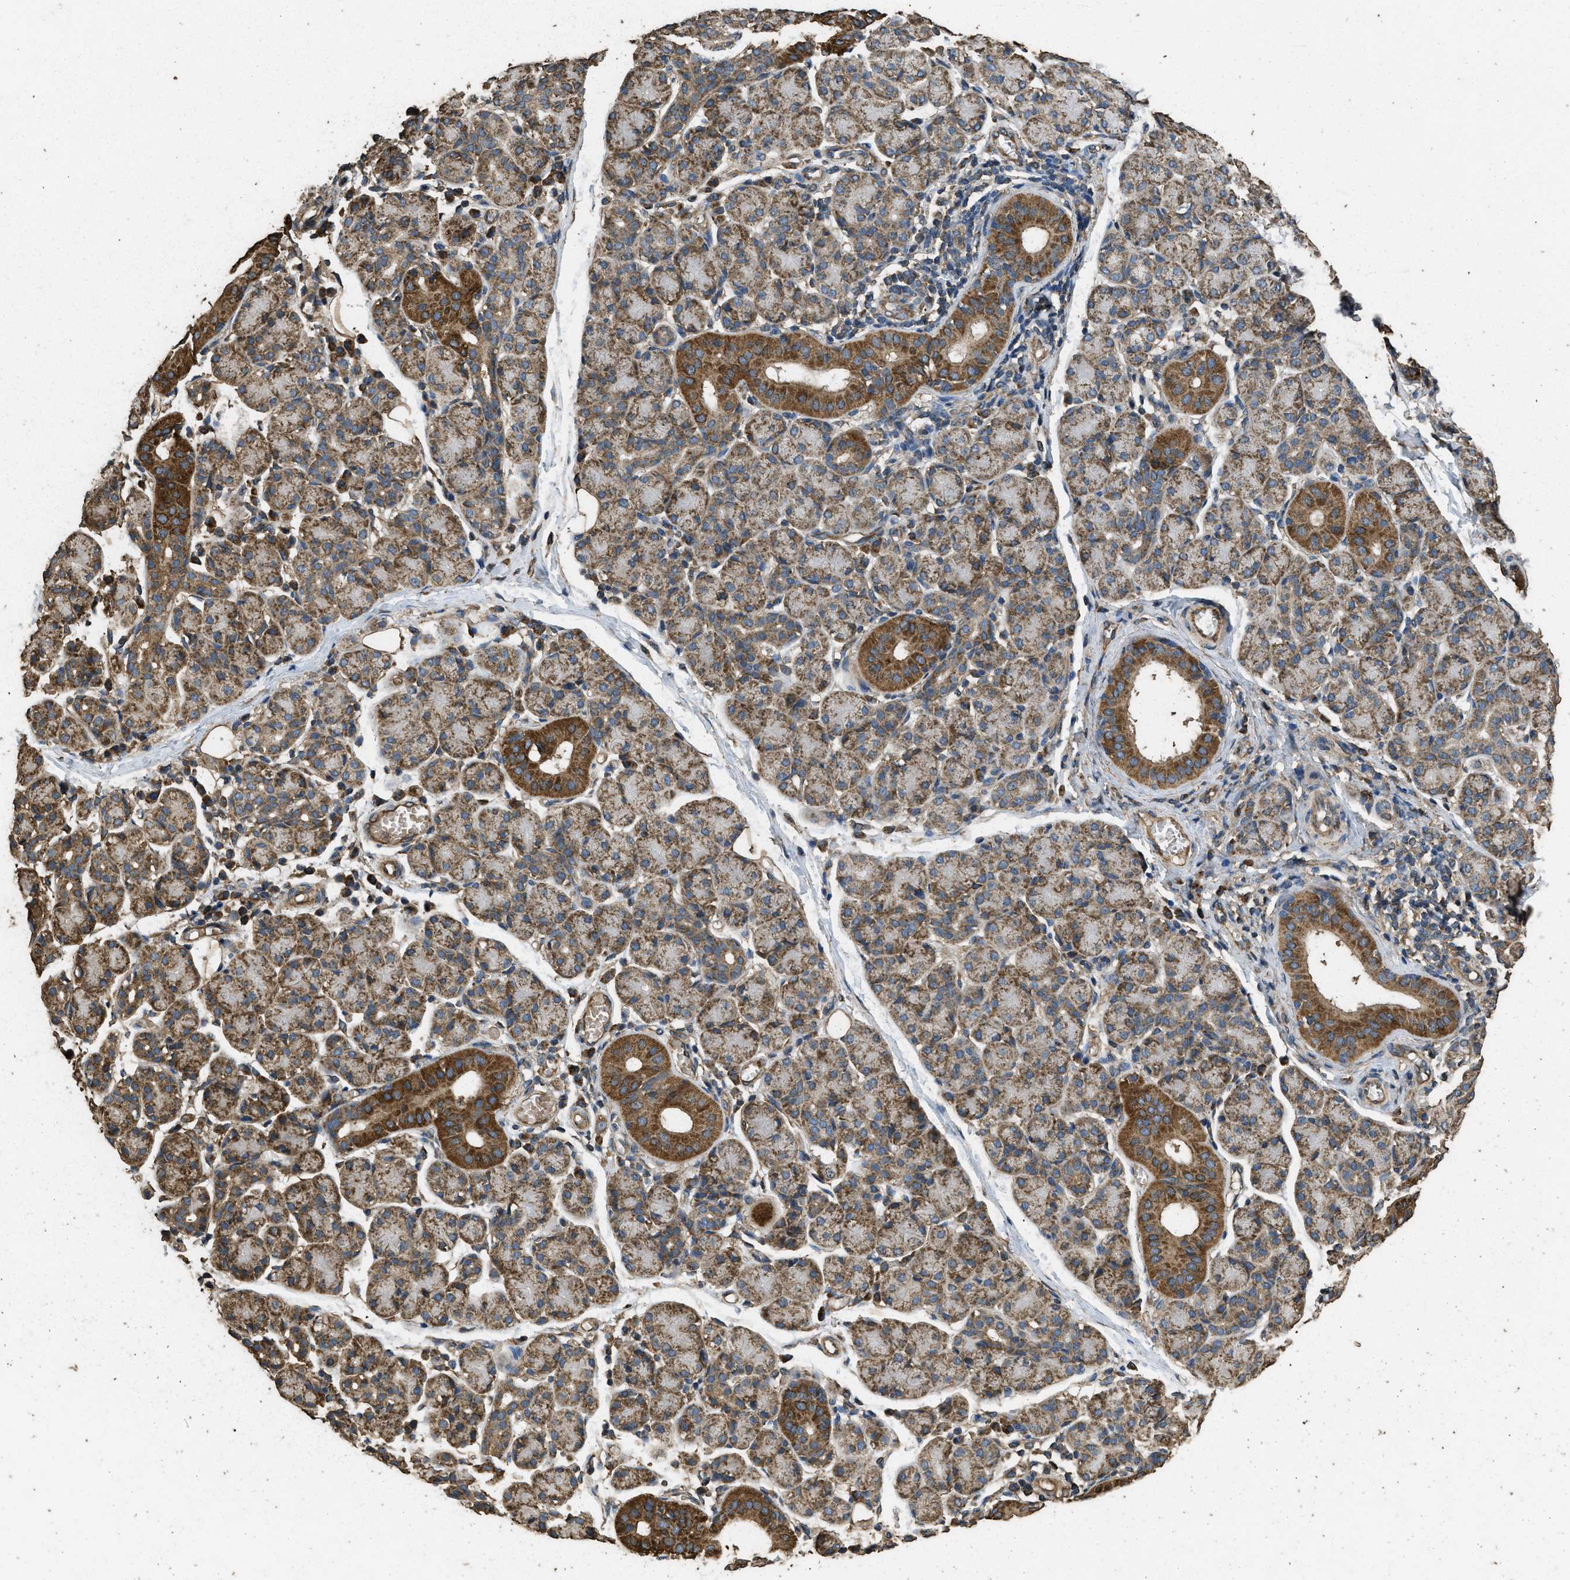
{"staining": {"intensity": "moderate", "quantity": ">75%", "location": "cytoplasmic/membranous"}, "tissue": "salivary gland", "cell_type": "Glandular cells", "image_type": "normal", "snomed": [{"axis": "morphology", "description": "Normal tissue, NOS"}, {"axis": "morphology", "description": "Inflammation, NOS"}, {"axis": "topography", "description": "Lymph node"}, {"axis": "topography", "description": "Salivary gland"}], "caption": "Immunohistochemical staining of benign salivary gland displays medium levels of moderate cytoplasmic/membranous positivity in about >75% of glandular cells. The staining is performed using DAB (3,3'-diaminobenzidine) brown chromogen to label protein expression. The nuclei are counter-stained blue using hematoxylin.", "gene": "CYRIA", "patient": {"sex": "male", "age": 3}}